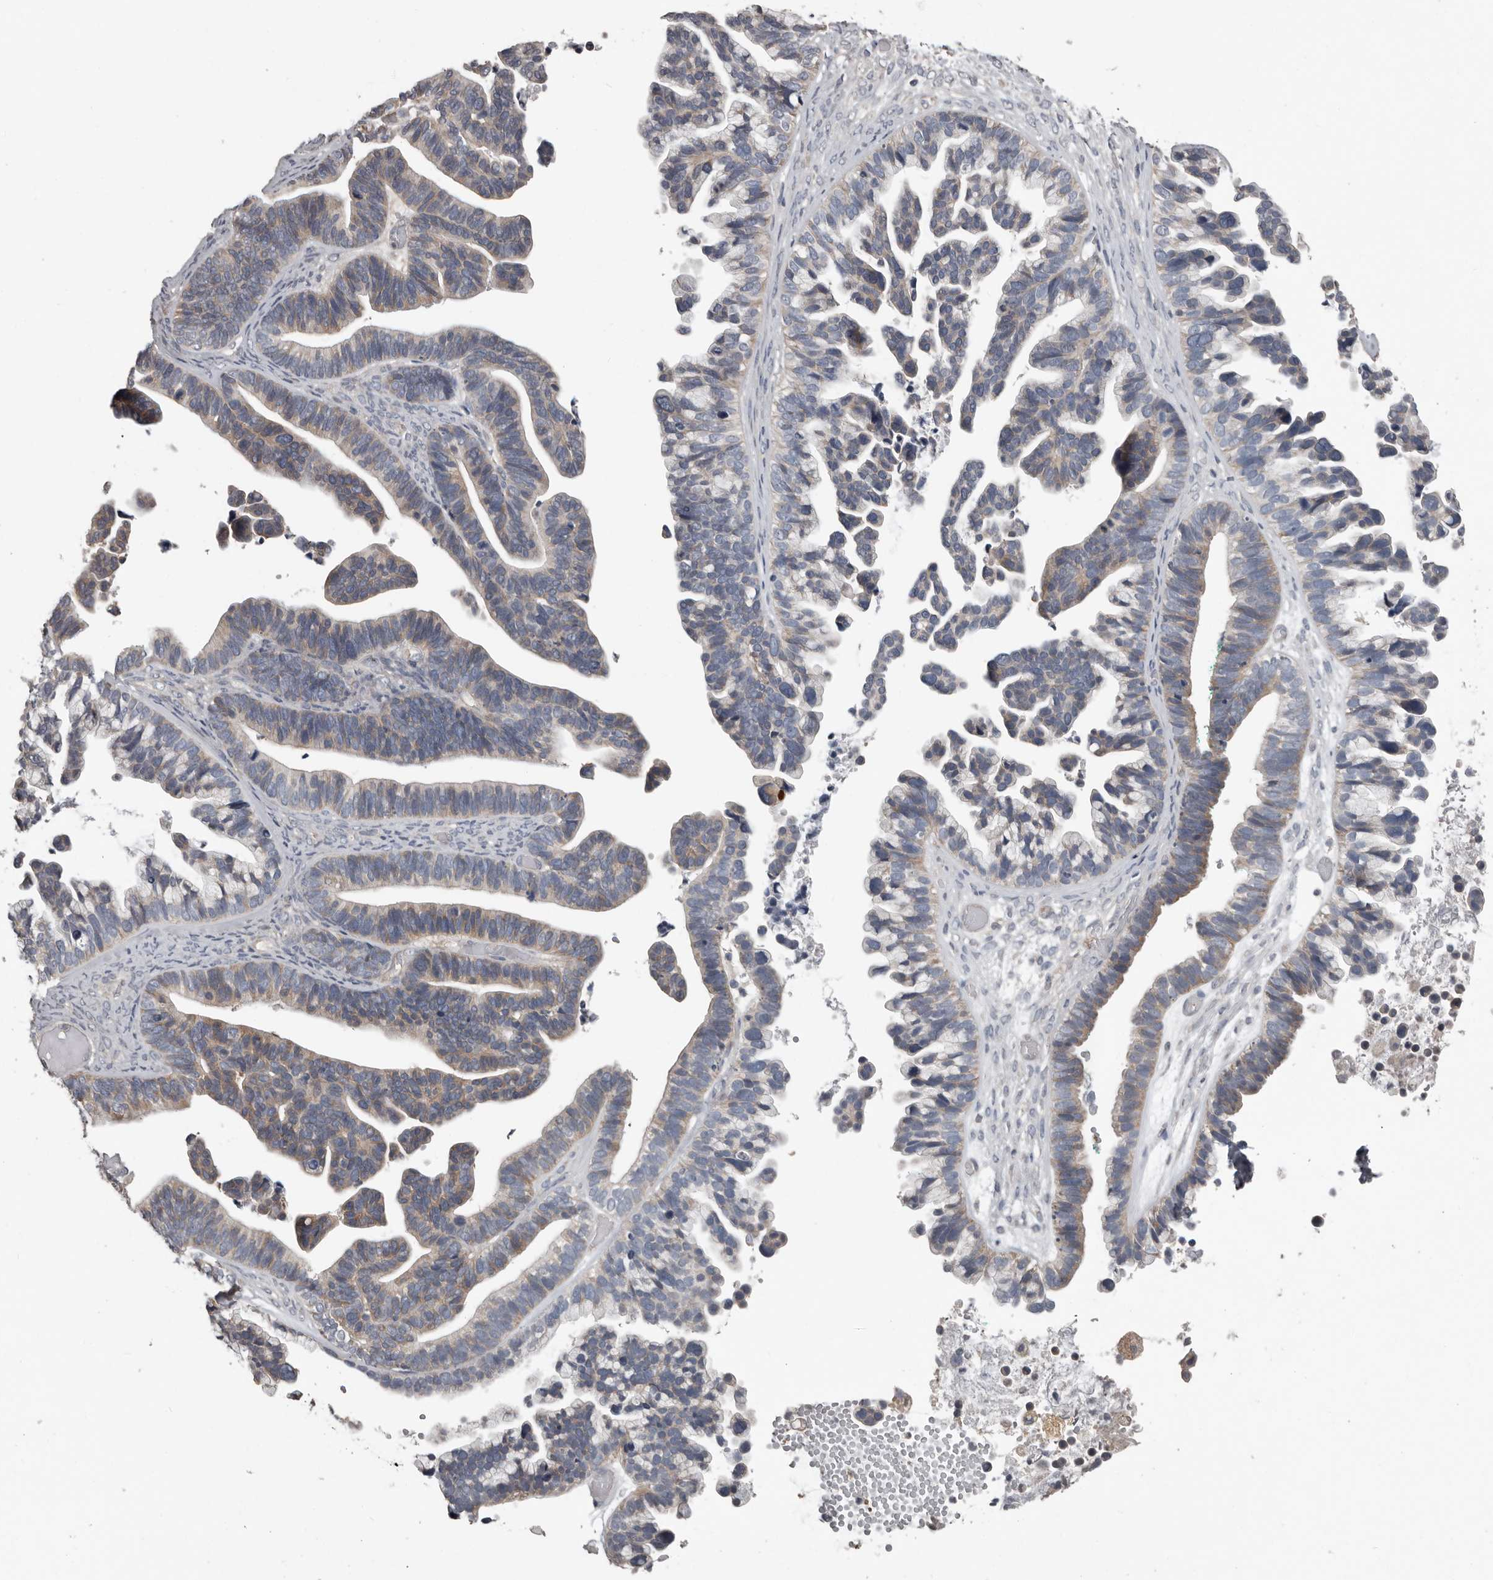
{"staining": {"intensity": "weak", "quantity": "25%-75%", "location": "cytoplasmic/membranous"}, "tissue": "ovarian cancer", "cell_type": "Tumor cells", "image_type": "cancer", "snomed": [{"axis": "morphology", "description": "Cystadenocarcinoma, serous, NOS"}, {"axis": "topography", "description": "Ovary"}], "caption": "The immunohistochemical stain labels weak cytoplasmic/membranous expression in tumor cells of ovarian cancer tissue.", "gene": "CA6", "patient": {"sex": "female", "age": 56}}